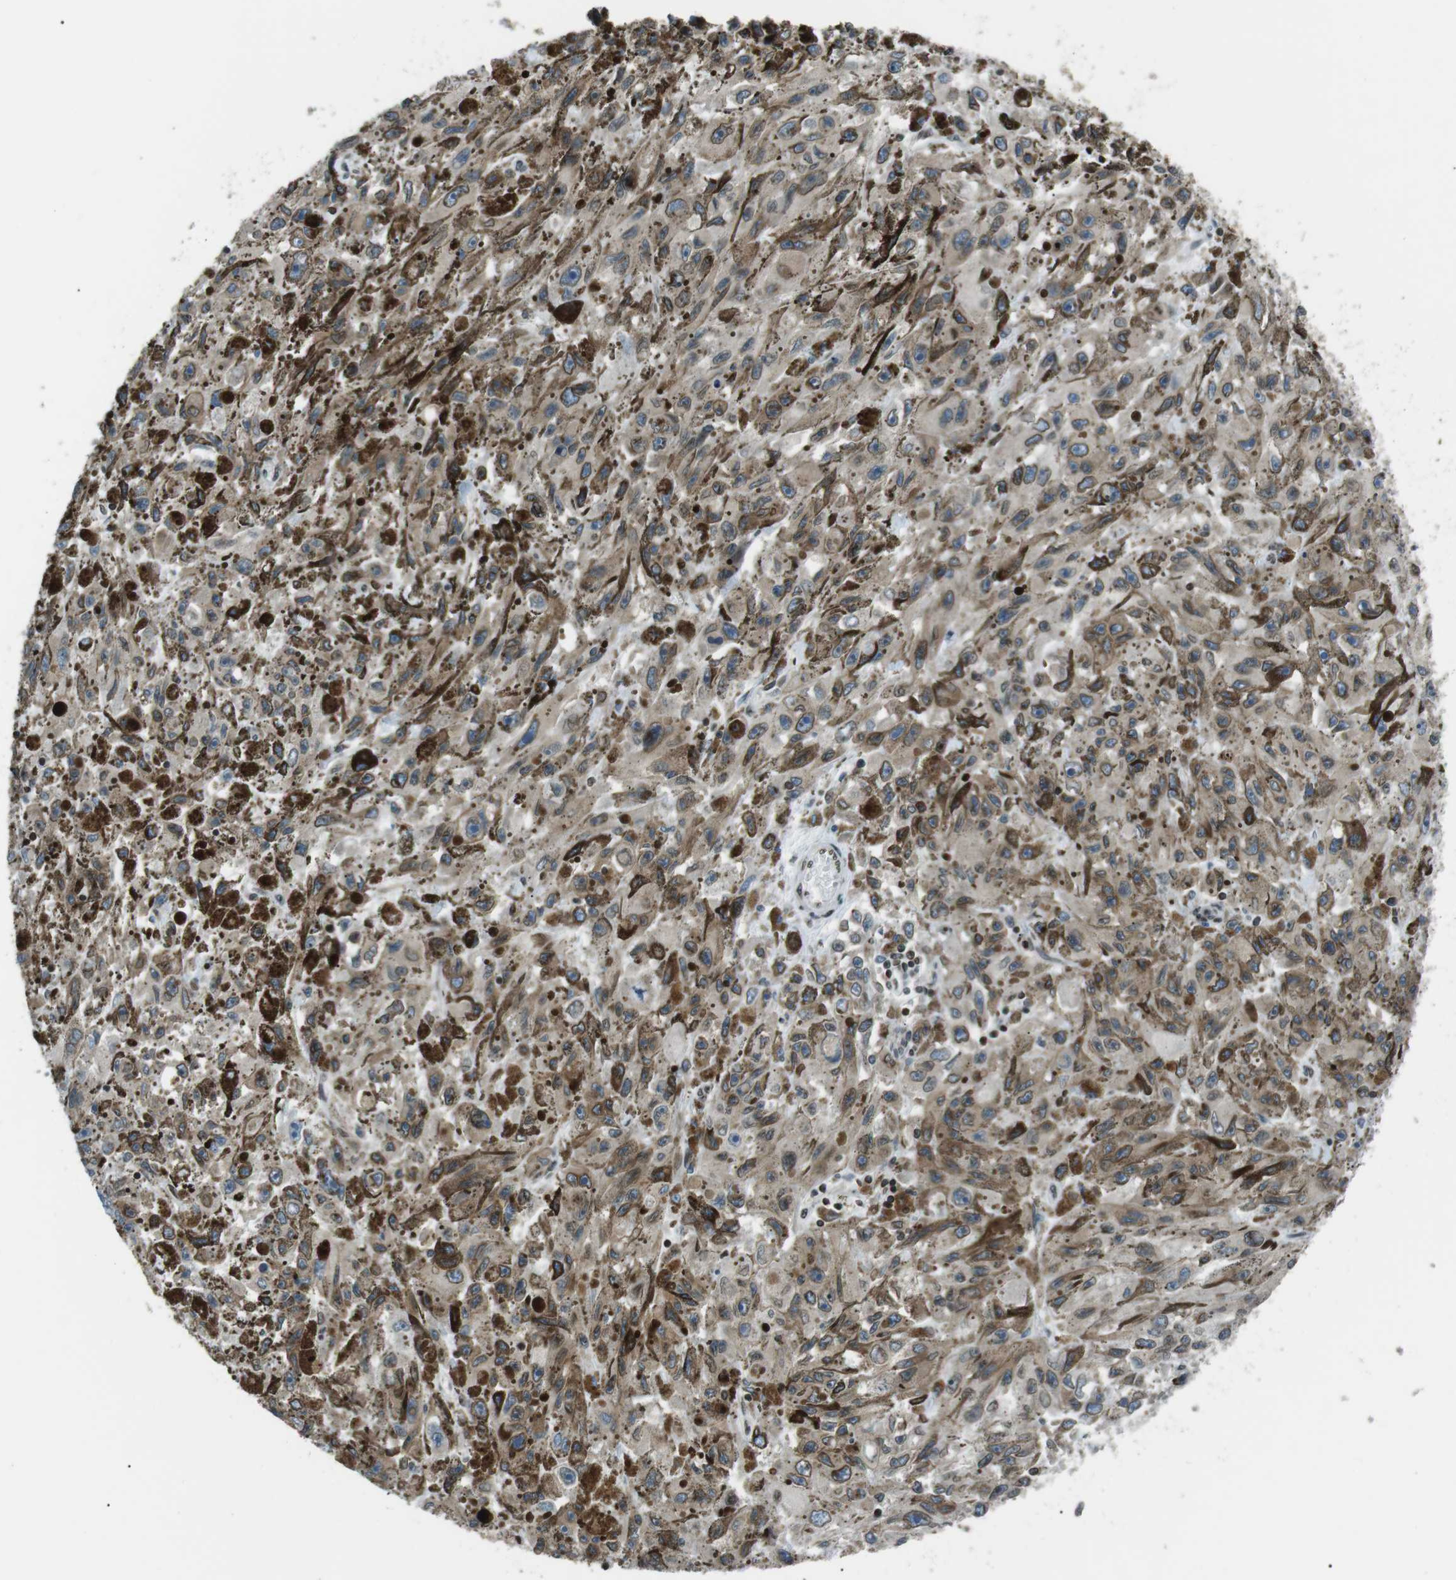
{"staining": {"intensity": "moderate", "quantity": "25%-75%", "location": "cytoplasmic/membranous,nuclear"}, "tissue": "melanoma", "cell_type": "Tumor cells", "image_type": "cancer", "snomed": [{"axis": "morphology", "description": "Malignant melanoma, NOS"}, {"axis": "topography", "description": "Skin"}], "caption": "DAB immunohistochemical staining of malignant melanoma displays moderate cytoplasmic/membranous and nuclear protein positivity in approximately 25%-75% of tumor cells. Using DAB (brown) and hematoxylin (blue) stains, captured at high magnification using brightfield microscopy.", "gene": "TMX4", "patient": {"sex": "female", "age": 104}}